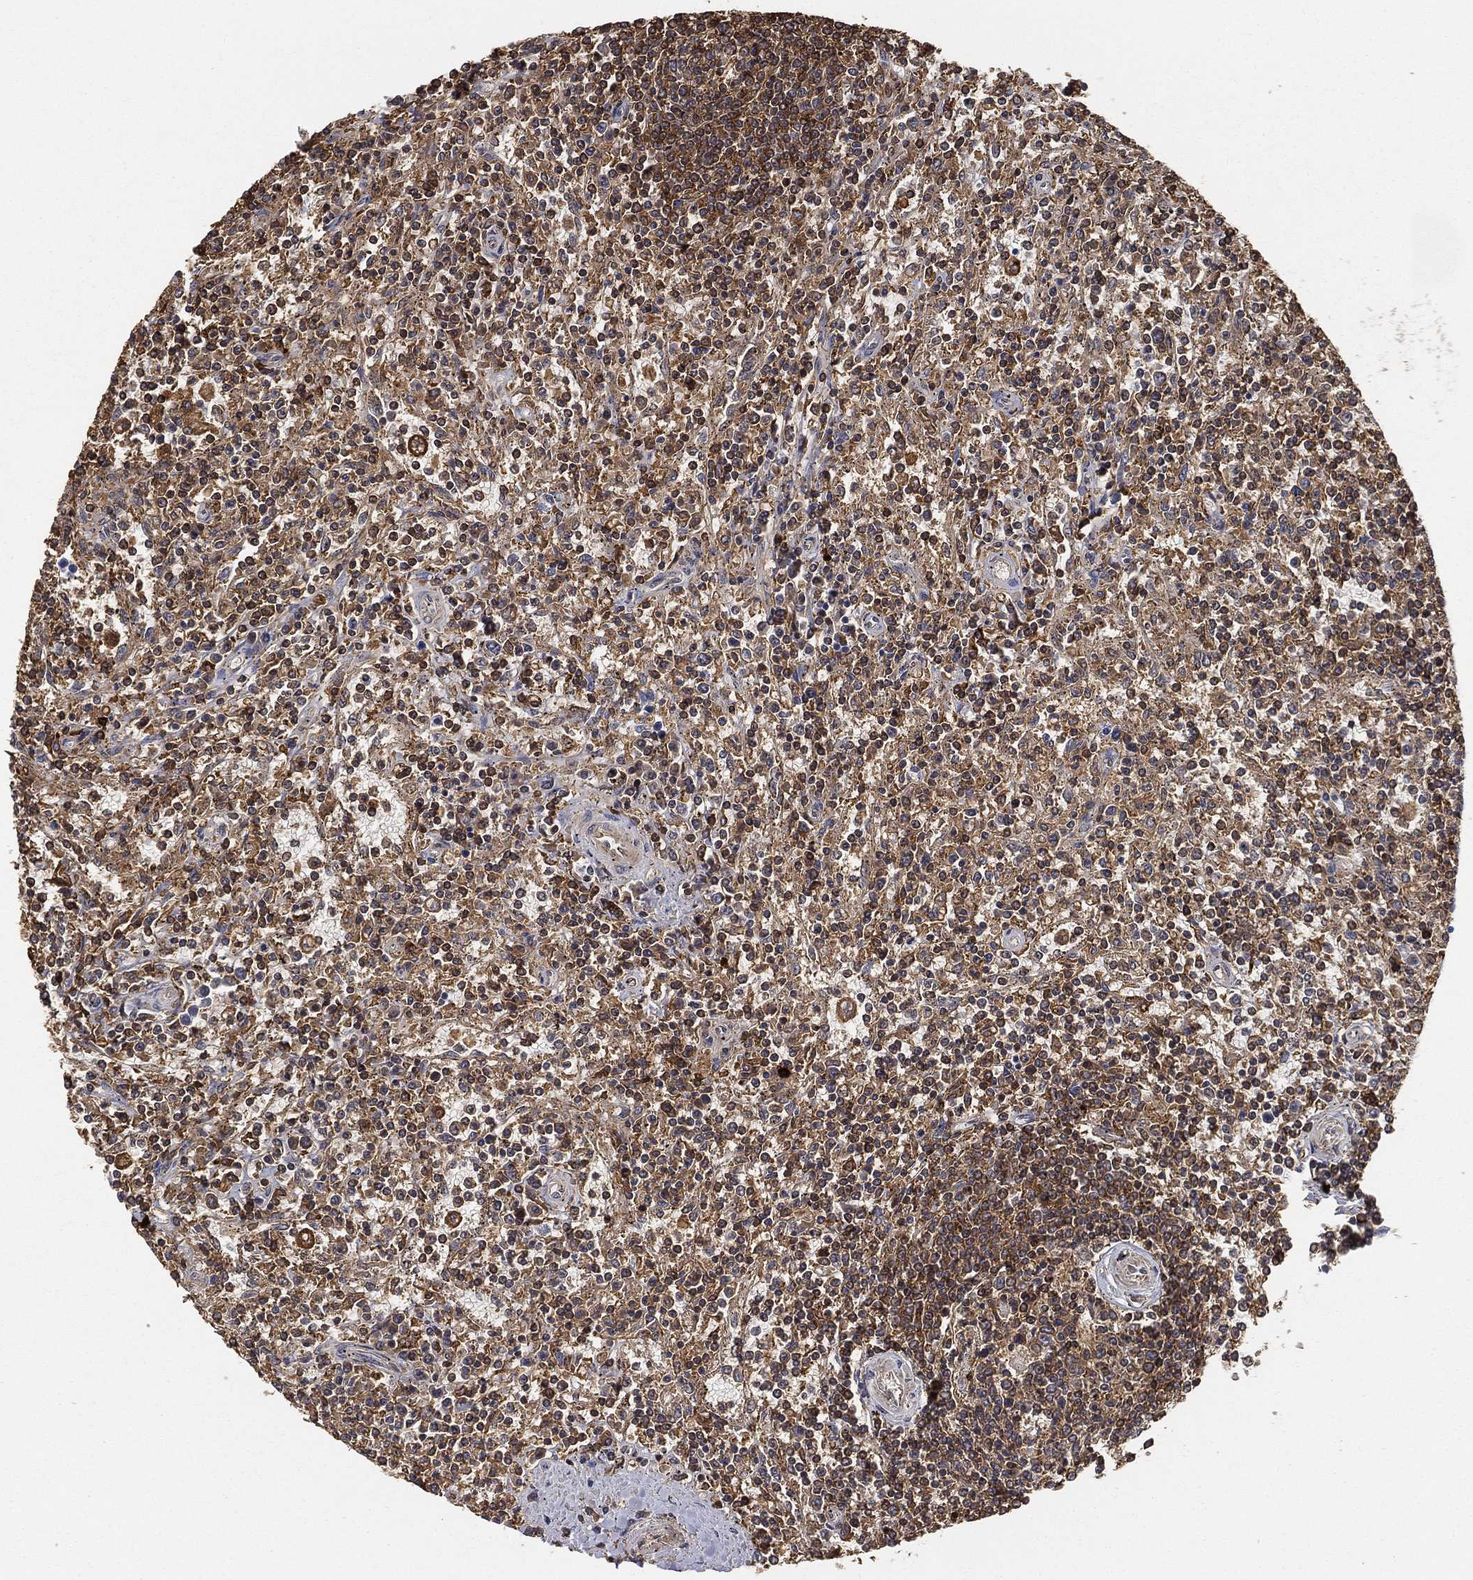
{"staining": {"intensity": "moderate", "quantity": "<25%", "location": "cytoplasmic/membranous"}, "tissue": "lymphoma", "cell_type": "Tumor cells", "image_type": "cancer", "snomed": [{"axis": "morphology", "description": "Malignant lymphoma, non-Hodgkin's type, Low grade"}, {"axis": "topography", "description": "Spleen"}], "caption": "This image displays immunohistochemistry (IHC) staining of human low-grade malignant lymphoma, non-Hodgkin's type, with low moderate cytoplasmic/membranous staining in approximately <25% of tumor cells.", "gene": "CRYL1", "patient": {"sex": "male", "age": 62}}